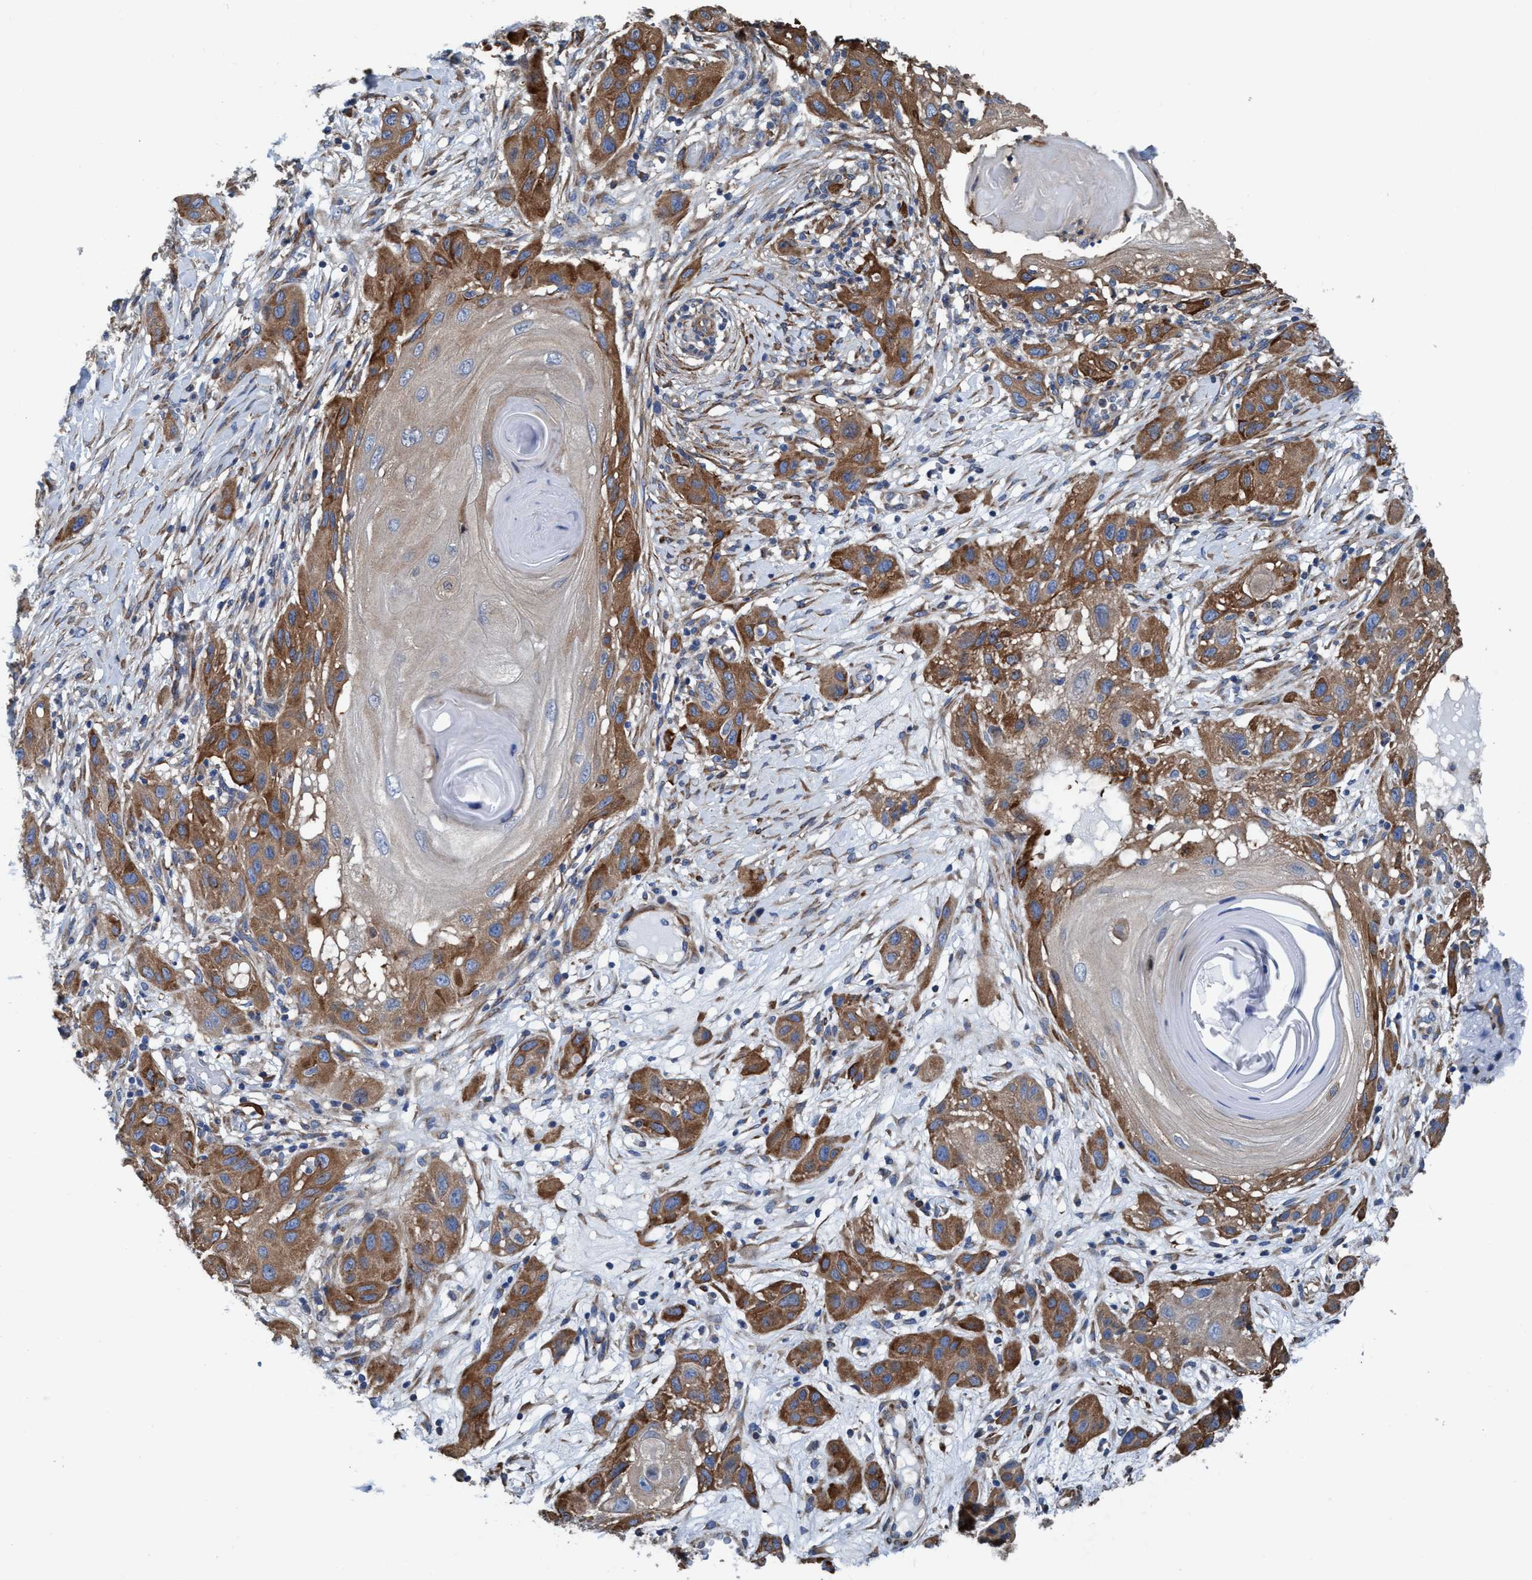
{"staining": {"intensity": "moderate", "quantity": ">75%", "location": "cytoplasmic/membranous"}, "tissue": "skin cancer", "cell_type": "Tumor cells", "image_type": "cancer", "snomed": [{"axis": "morphology", "description": "Squamous cell carcinoma, NOS"}, {"axis": "topography", "description": "Skin"}], "caption": "Protein expression by IHC demonstrates moderate cytoplasmic/membranous positivity in approximately >75% of tumor cells in skin cancer.", "gene": "NMT1", "patient": {"sex": "female", "age": 96}}